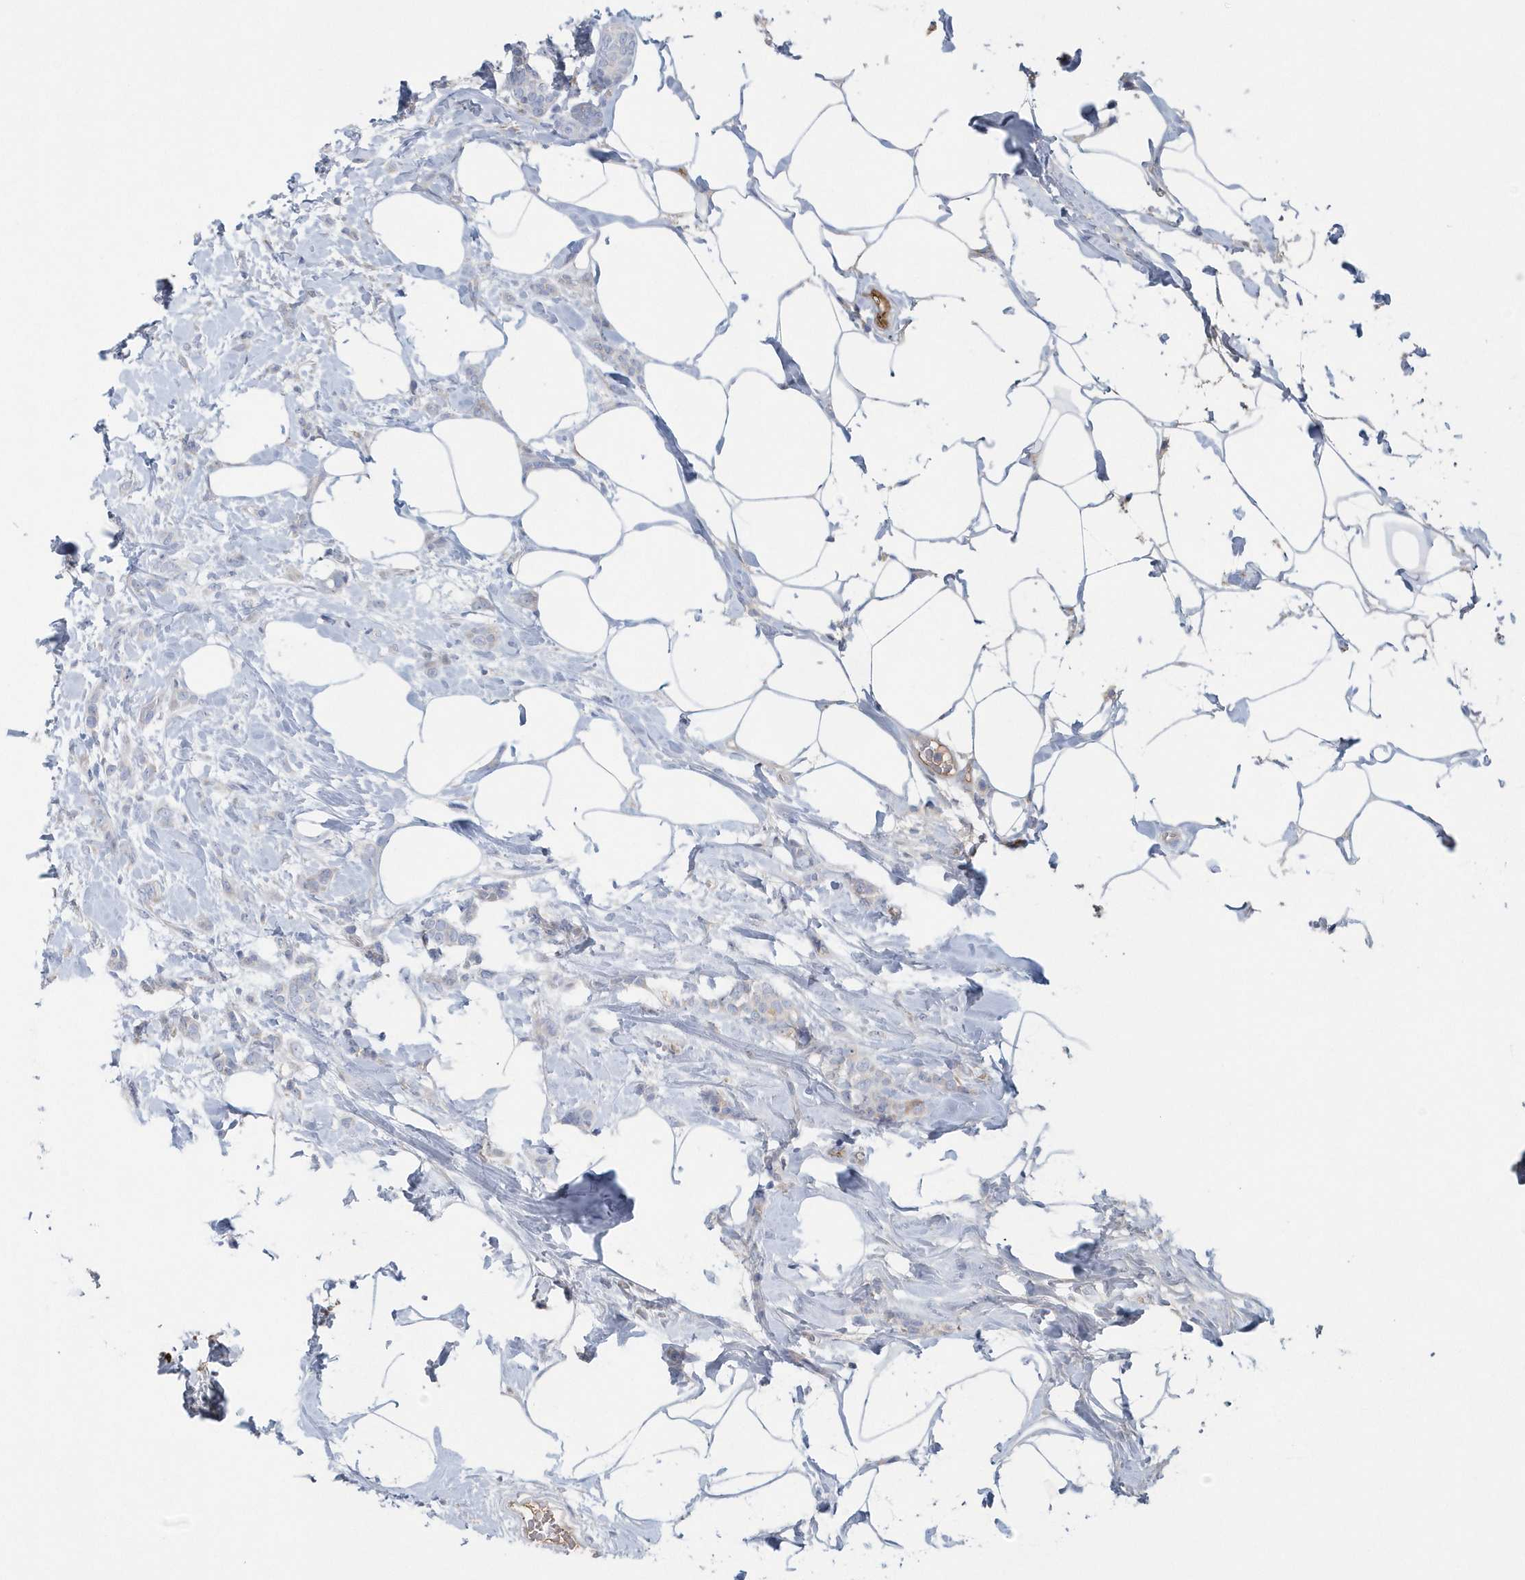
{"staining": {"intensity": "negative", "quantity": "none", "location": "none"}, "tissue": "breast cancer", "cell_type": "Tumor cells", "image_type": "cancer", "snomed": [{"axis": "morphology", "description": "Lobular carcinoma, in situ"}, {"axis": "morphology", "description": "Lobular carcinoma"}, {"axis": "topography", "description": "Breast"}], "caption": "The immunohistochemistry image has no significant staining in tumor cells of breast lobular carcinoma in situ tissue.", "gene": "SPATA18", "patient": {"sex": "female", "age": 41}}